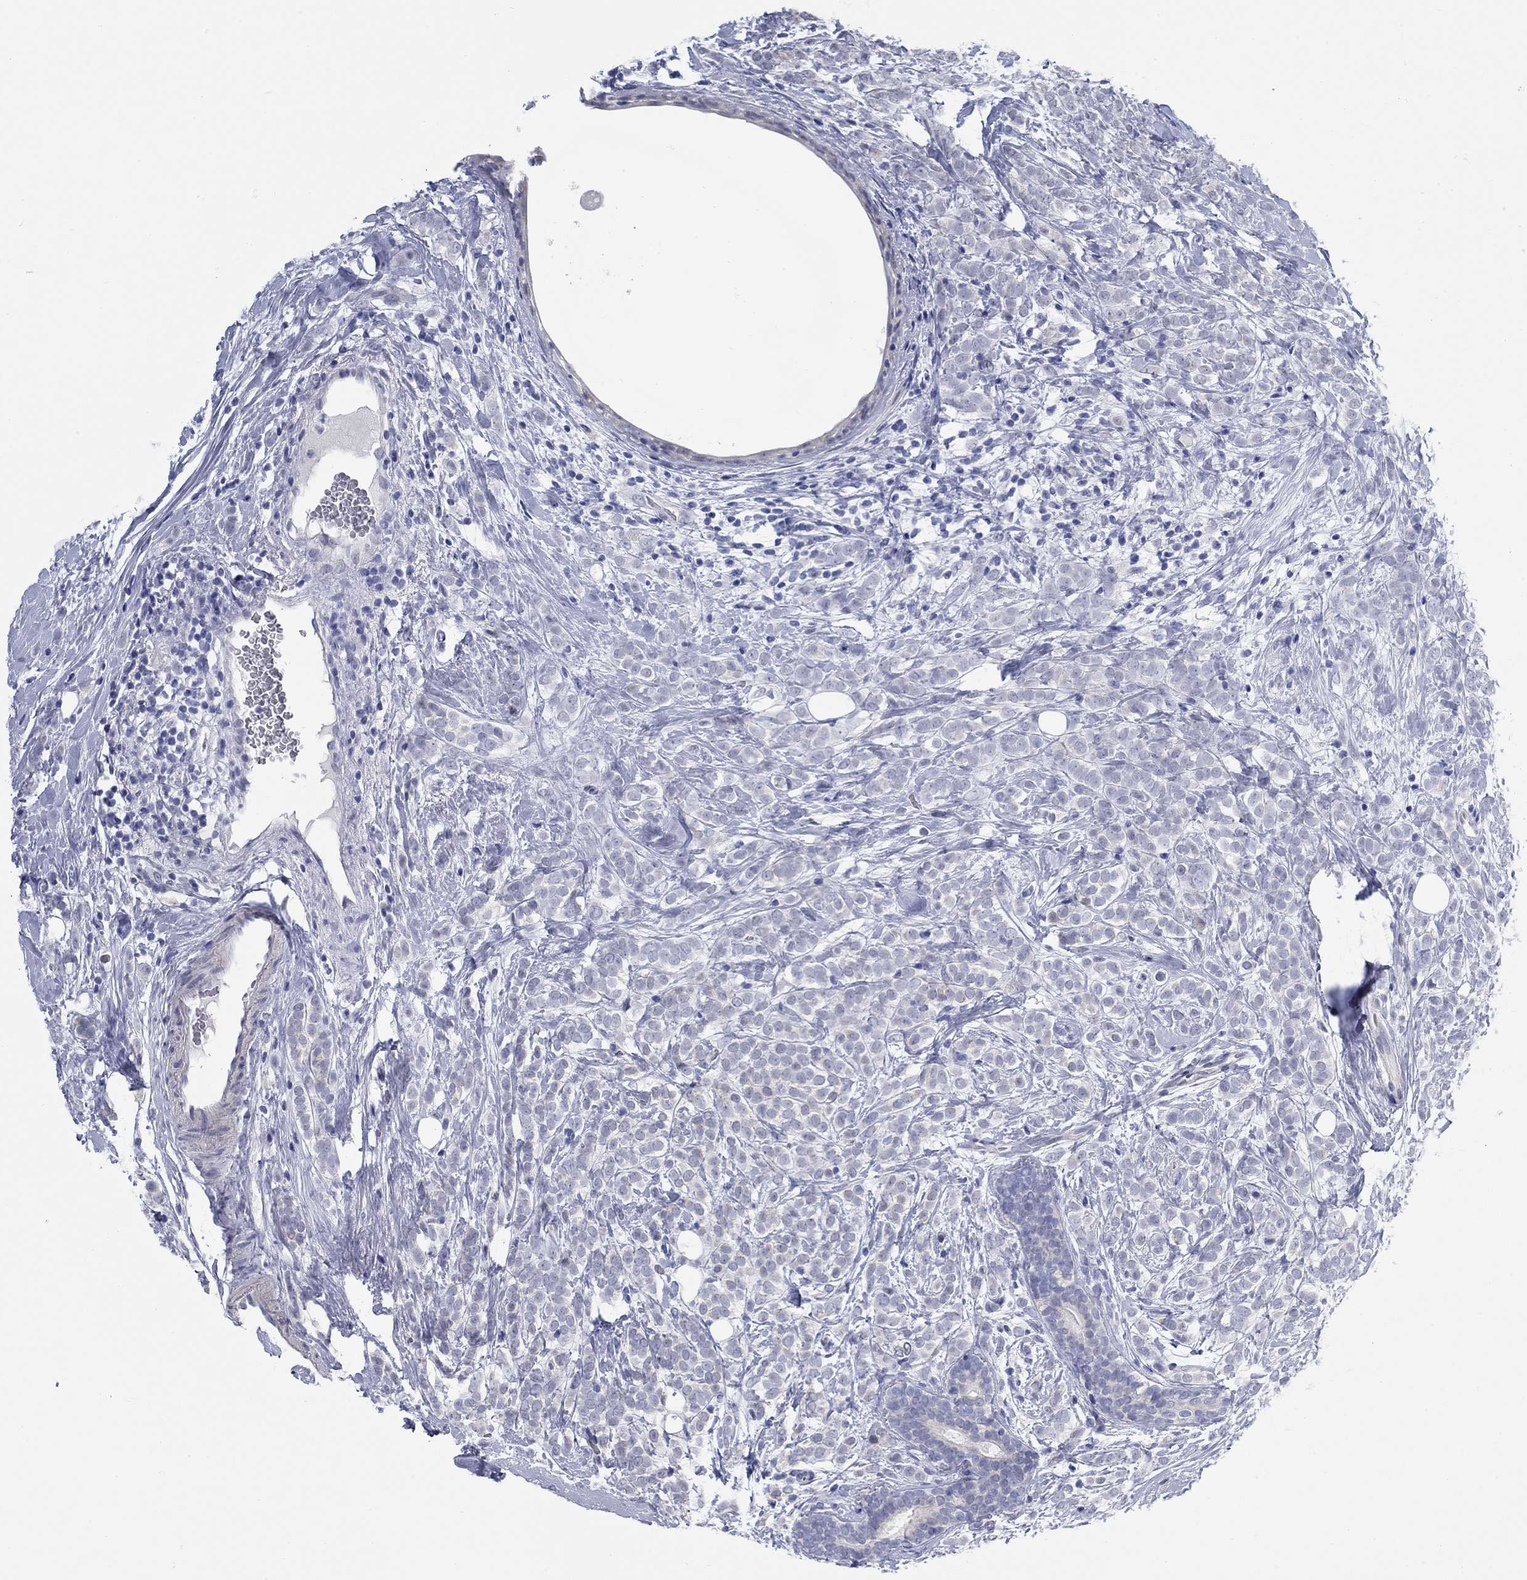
{"staining": {"intensity": "negative", "quantity": "none", "location": "none"}, "tissue": "breast cancer", "cell_type": "Tumor cells", "image_type": "cancer", "snomed": [{"axis": "morphology", "description": "Lobular carcinoma"}, {"axis": "topography", "description": "Breast"}], "caption": "Immunohistochemistry histopathology image of human breast cancer stained for a protein (brown), which reveals no expression in tumor cells. (DAB IHC with hematoxylin counter stain).", "gene": "WASF3", "patient": {"sex": "female", "age": 49}}